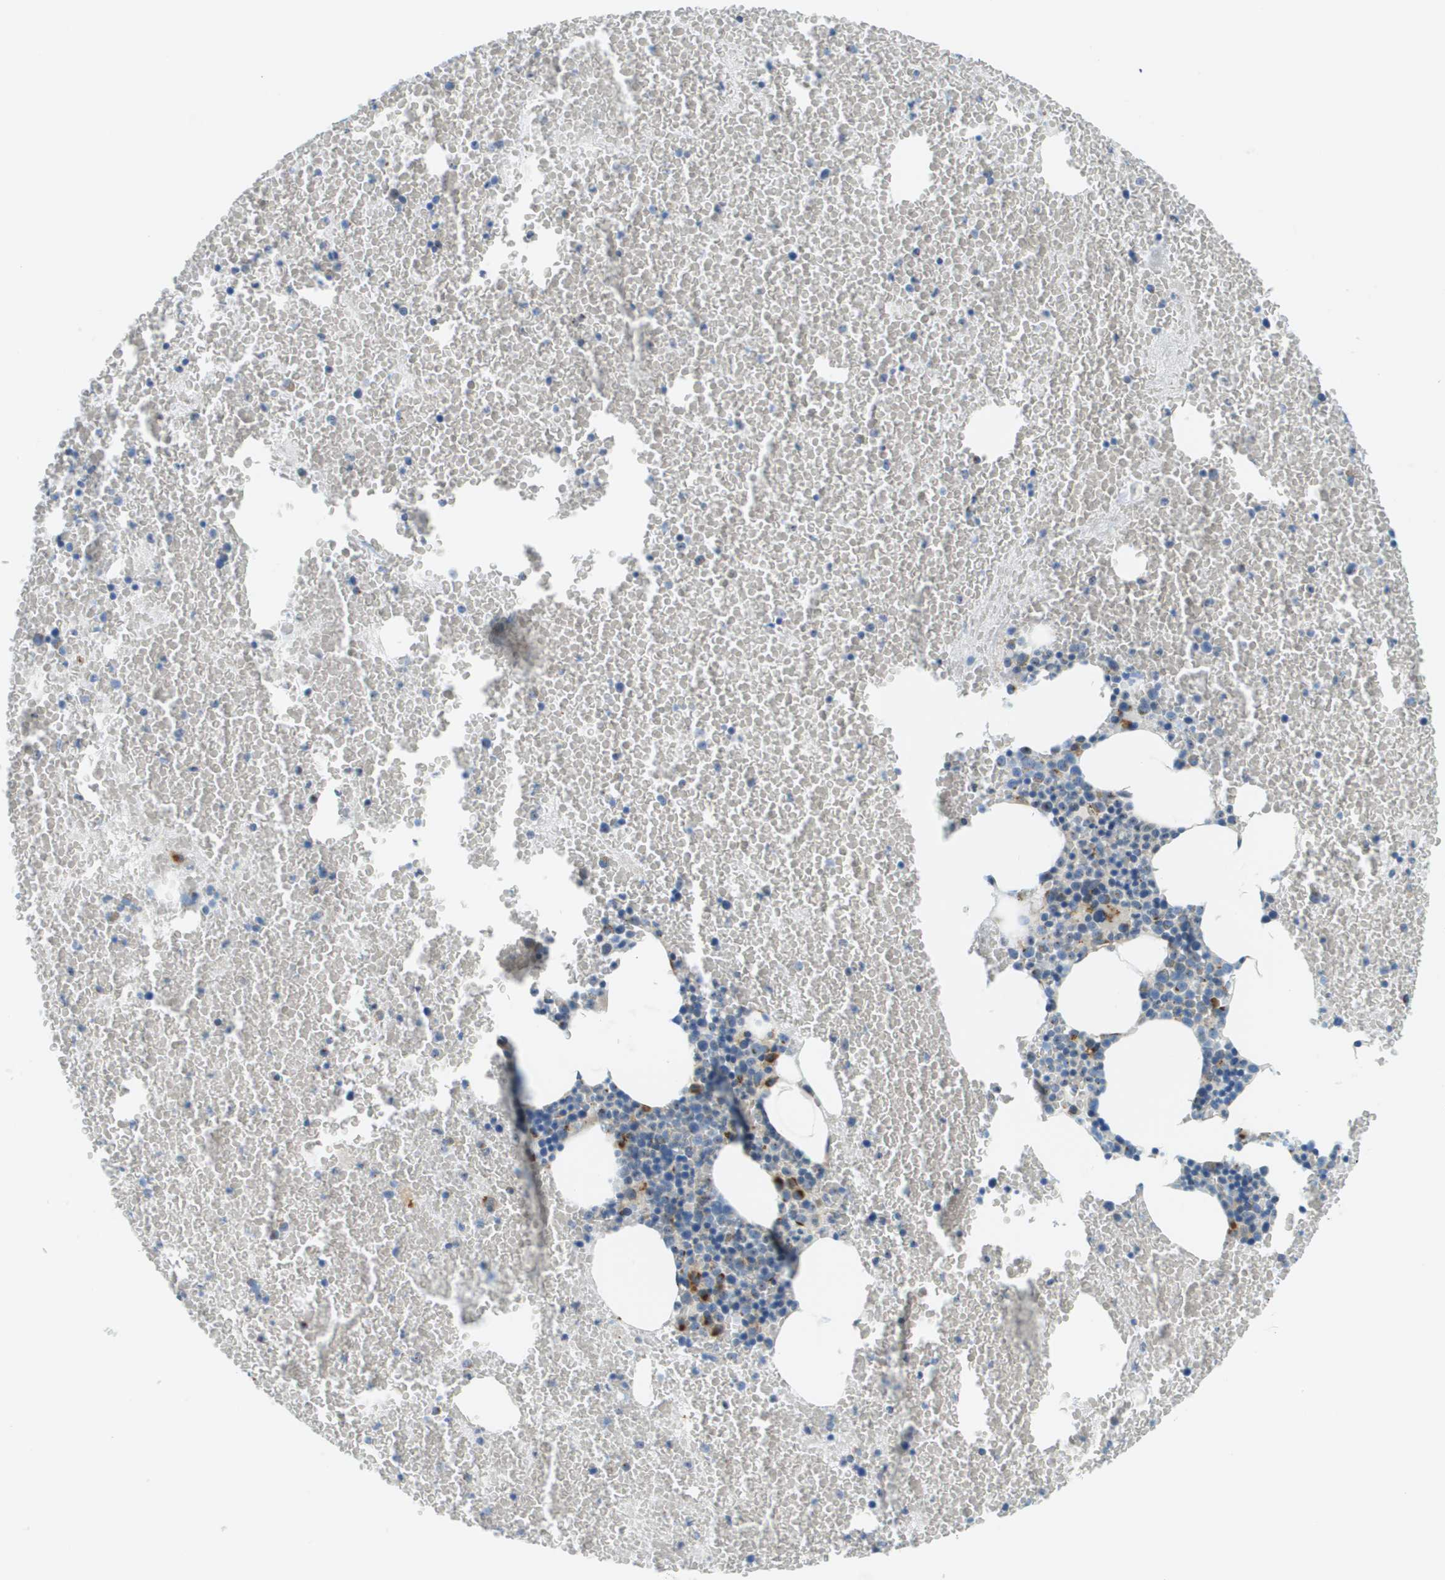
{"staining": {"intensity": "strong", "quantity": "25%-75%", "location": "cytoplasmic/membranous"}, "tissue": "bone marrow", "cell_type": "Hematopoietic cells", "image_type": "normal", "snomed": [{"axis": "morphology", "description": "Normal tissue, NOS"}, {"axis": "morphology", "description": "Inflammation, NOS"}, {"axis": "topography", "description": "Bone marrow"}], "caption": "About 25%-75% of hematopoietic cells in unremarkable bone marrow exhibit strong cytoplasmic/membranous protein positivity as visualized by brown immunohistochemical staining.", "gene": "ACBD3", "patient": {"sex": "male", "age": 47}}